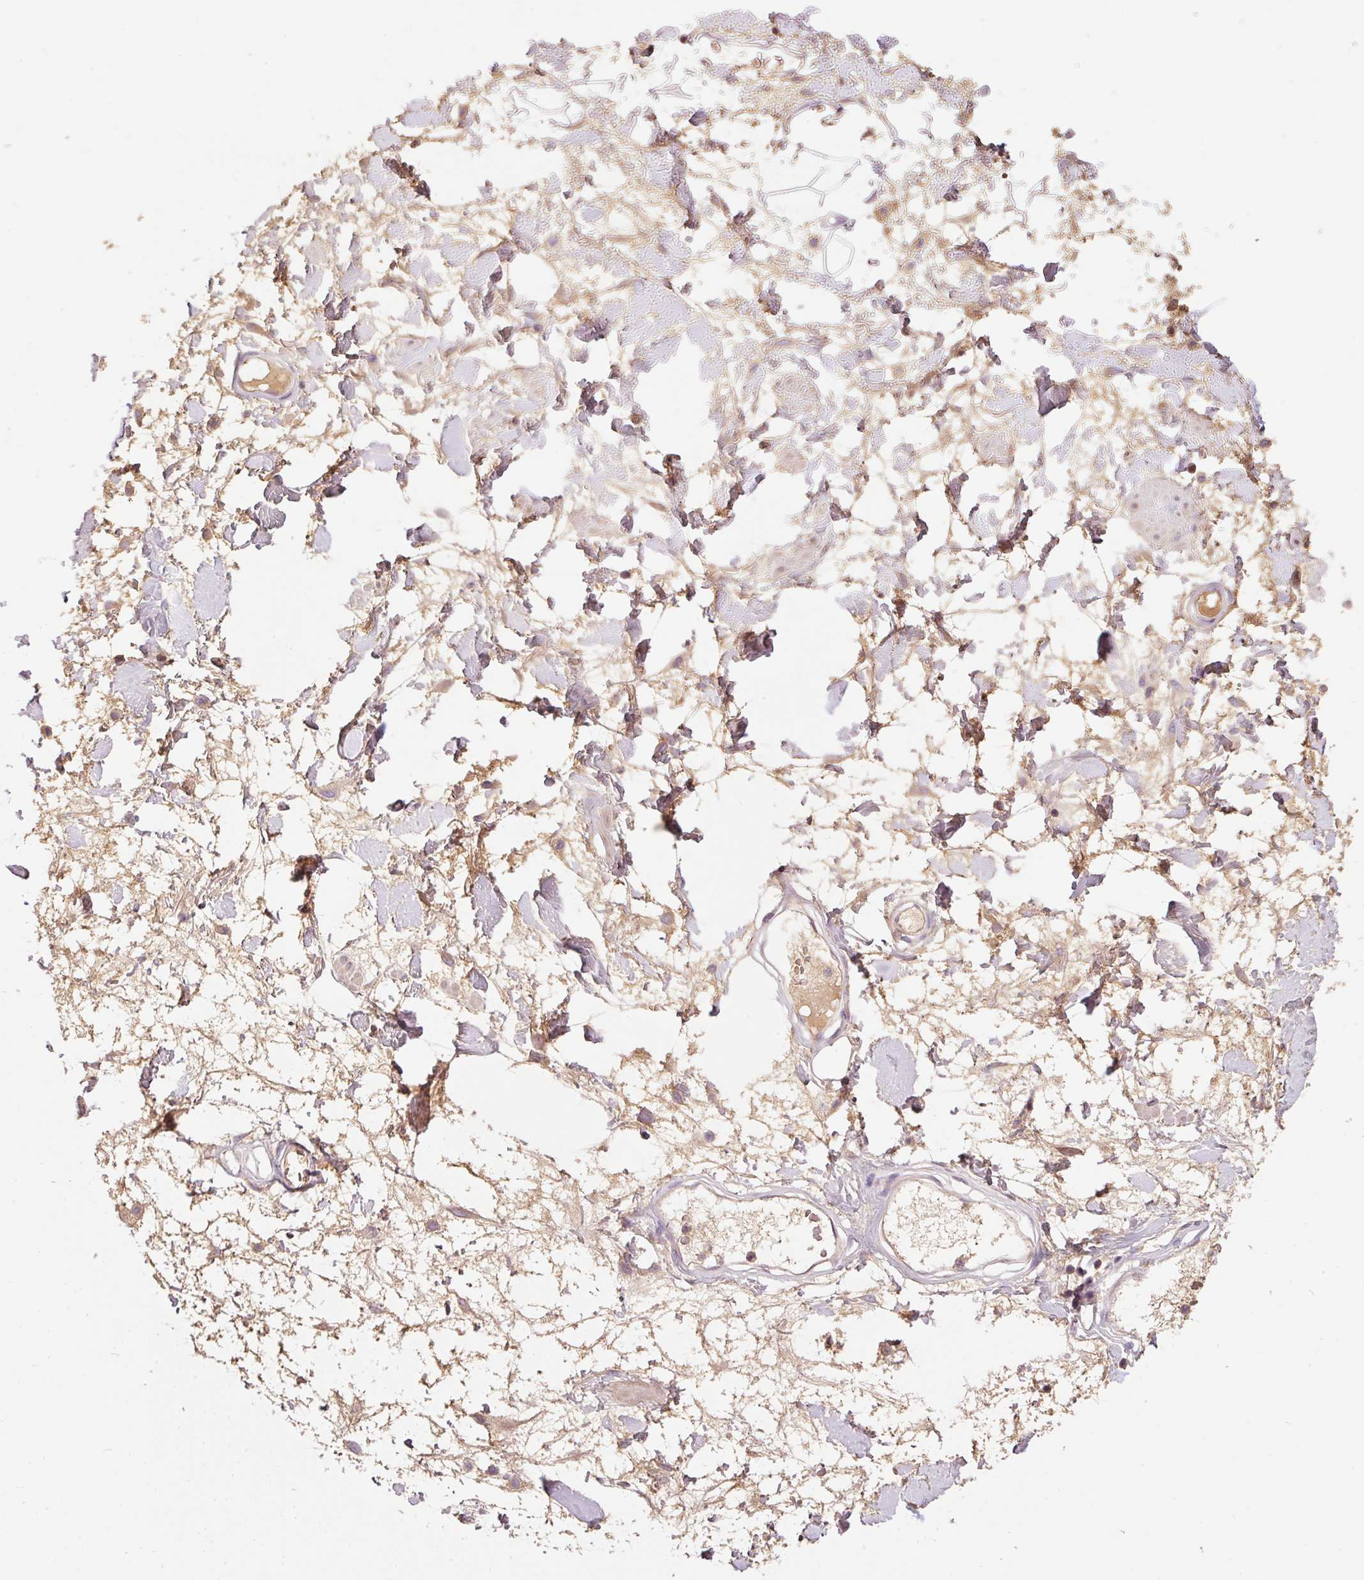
{"staining": {"intensity": "weak", "quantity": "25%-75%", "location": "cytoplasmic/membranous"}, "tissue": "soft tissue", "cell_type": "Fibroblasts", "image_type": "normal", "snomed": [{"axis": "morphology", "description": "Normal tissue, NOS"}, {"axis": "topography", "description": "Vulva"}, {"axis": "topography", "description": "Peripheral nerve tissue"}], "caption": "Soft tissue stained with DAB IHC demonstrates low levels of weak cytoplasmic/membranous staining in approximately 25%-75% of fibroblasts.", "gene": "CMTM8", "patient": {"sex": "female", "age": 68}}